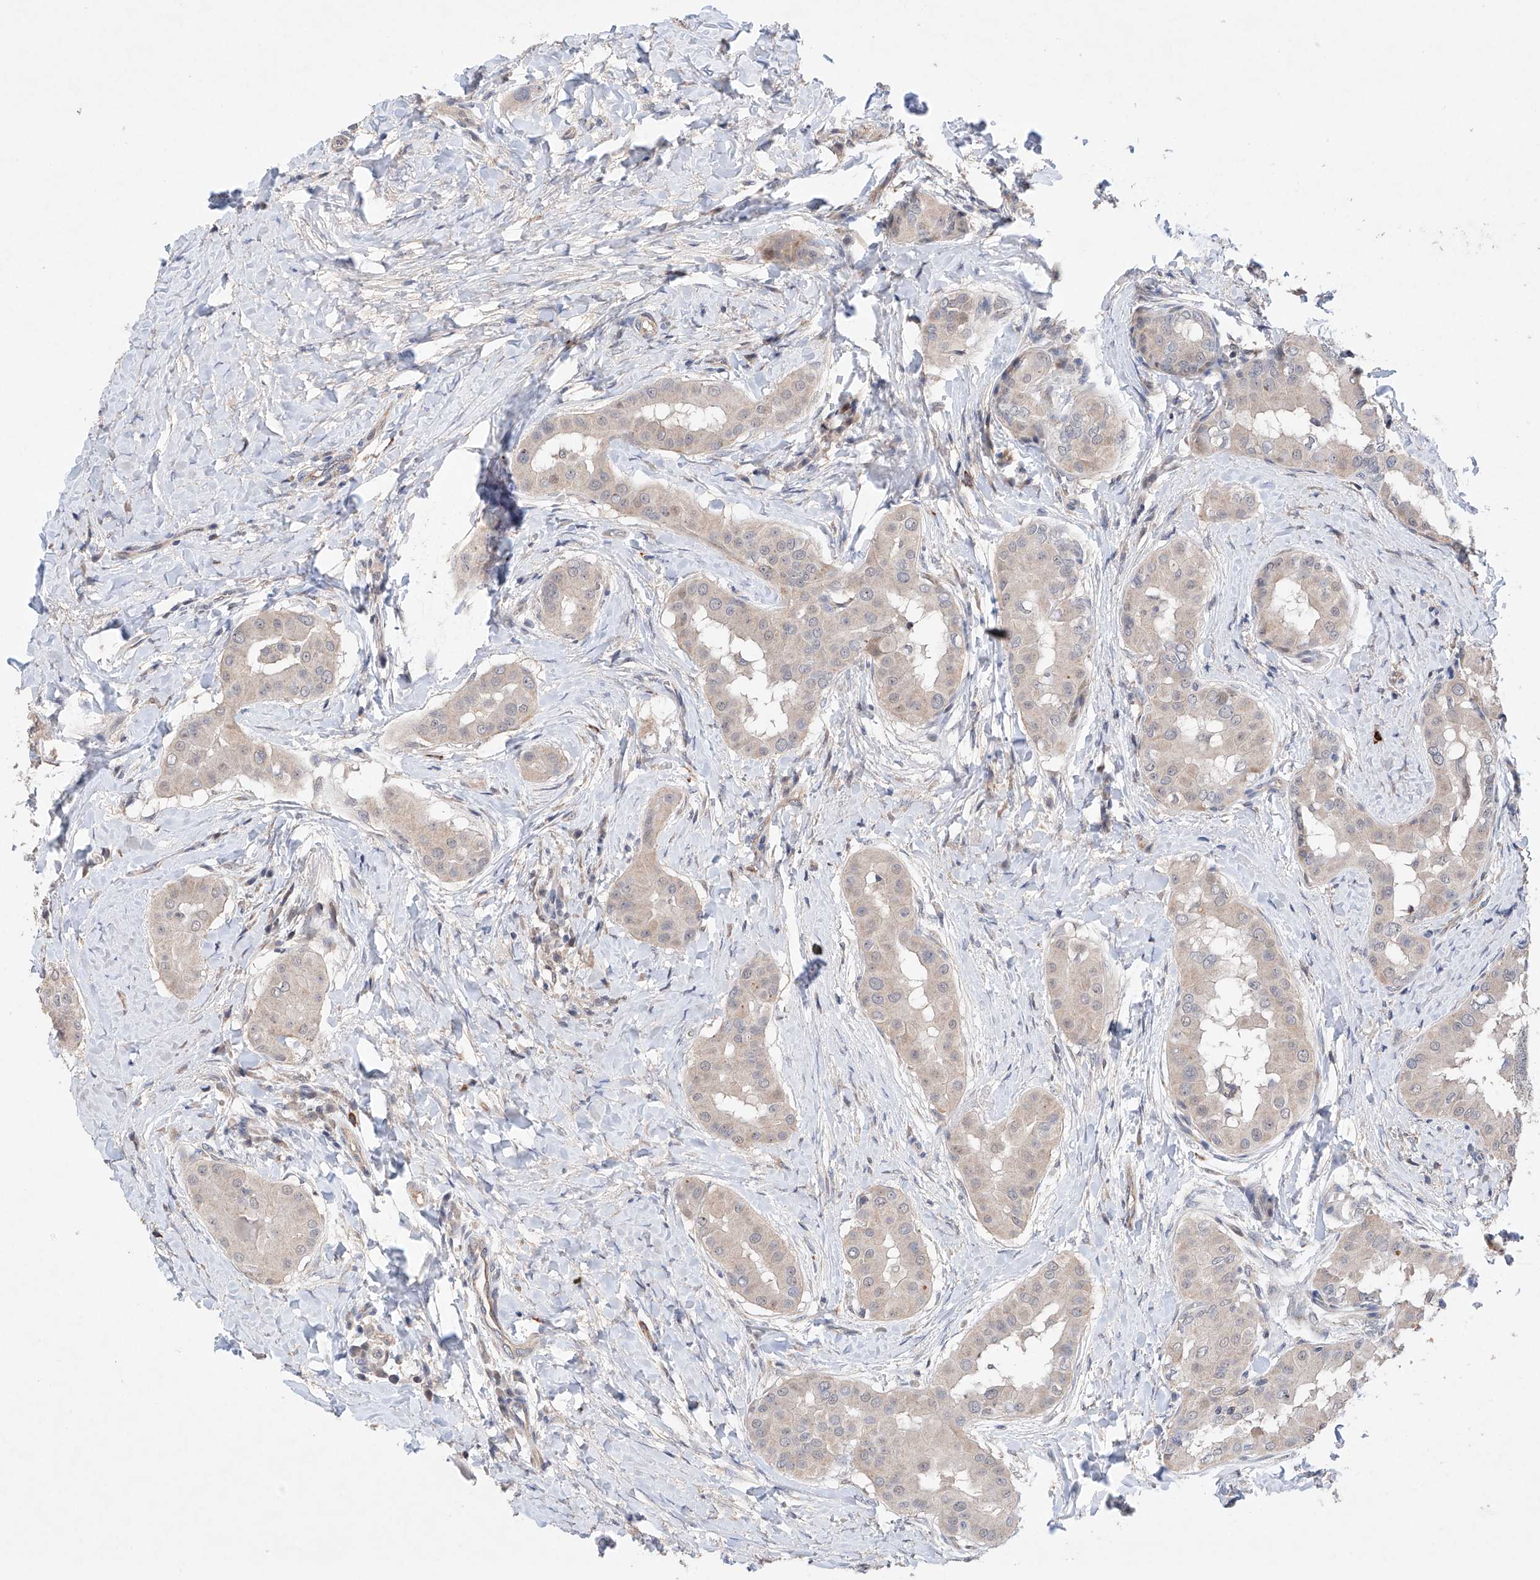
{"staining": {"intensity": "weak", "quantity": "<25%", "location": "cytoplasmic/membranous"}, "tissue": "thyroid cancer", "cell_type": "Tumor cells", "image_type": "cancer", "snomed": [{"axis": "morphology", "description": "Papillary adenocarcinoma, NOS"}, {"axis": "topography", "description": "Thyroid gland"}], "caption": "The micrograph exhibits no staining of tumor cells in thyroid papillary adenocarcinoma.", "gene": "AFG1L", "patient": {"sex": "male", "age": 33}}